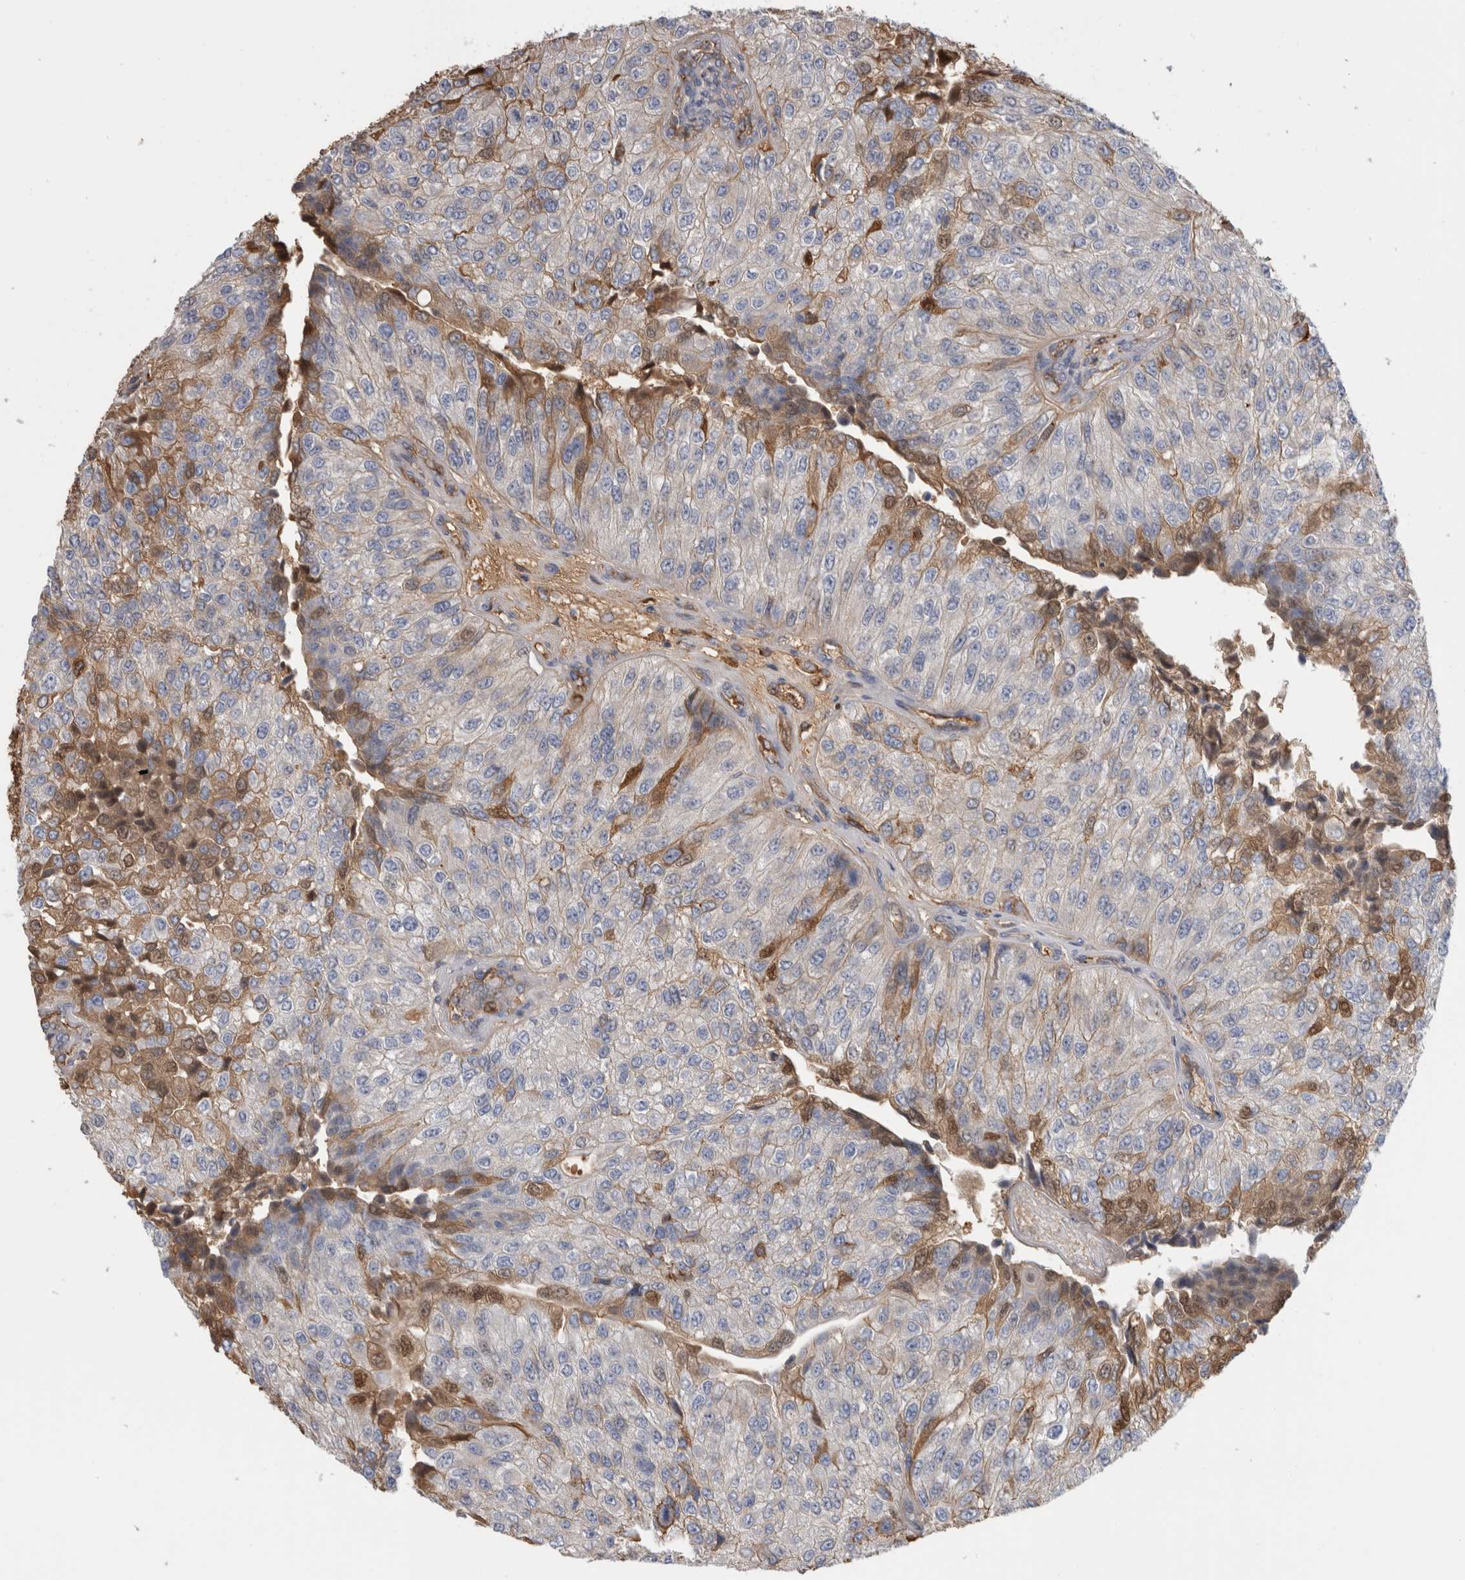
{"staining": {"intensity": "weak", "quantity": "<25%", "location": "cytoplasmic/membranous"}, "tissue": "urothelial cancer", "cell_type": "Tumor cells", "image_type": "cancer", "snomed": [{"axis": "morphology", "description": "Urothelial carcinoma, High grade"}, {"axis": "topography", "description": "Kidney"}, {"axis": "topography", "description": "Urinary bladder"}], "caption": "Immunohistochemical staining of human urothelial carcinoma (high-grade) displays no significant expression in tumor cells.", "gene": "TBCE", "patient": {"sex": "male", "age": 77}}